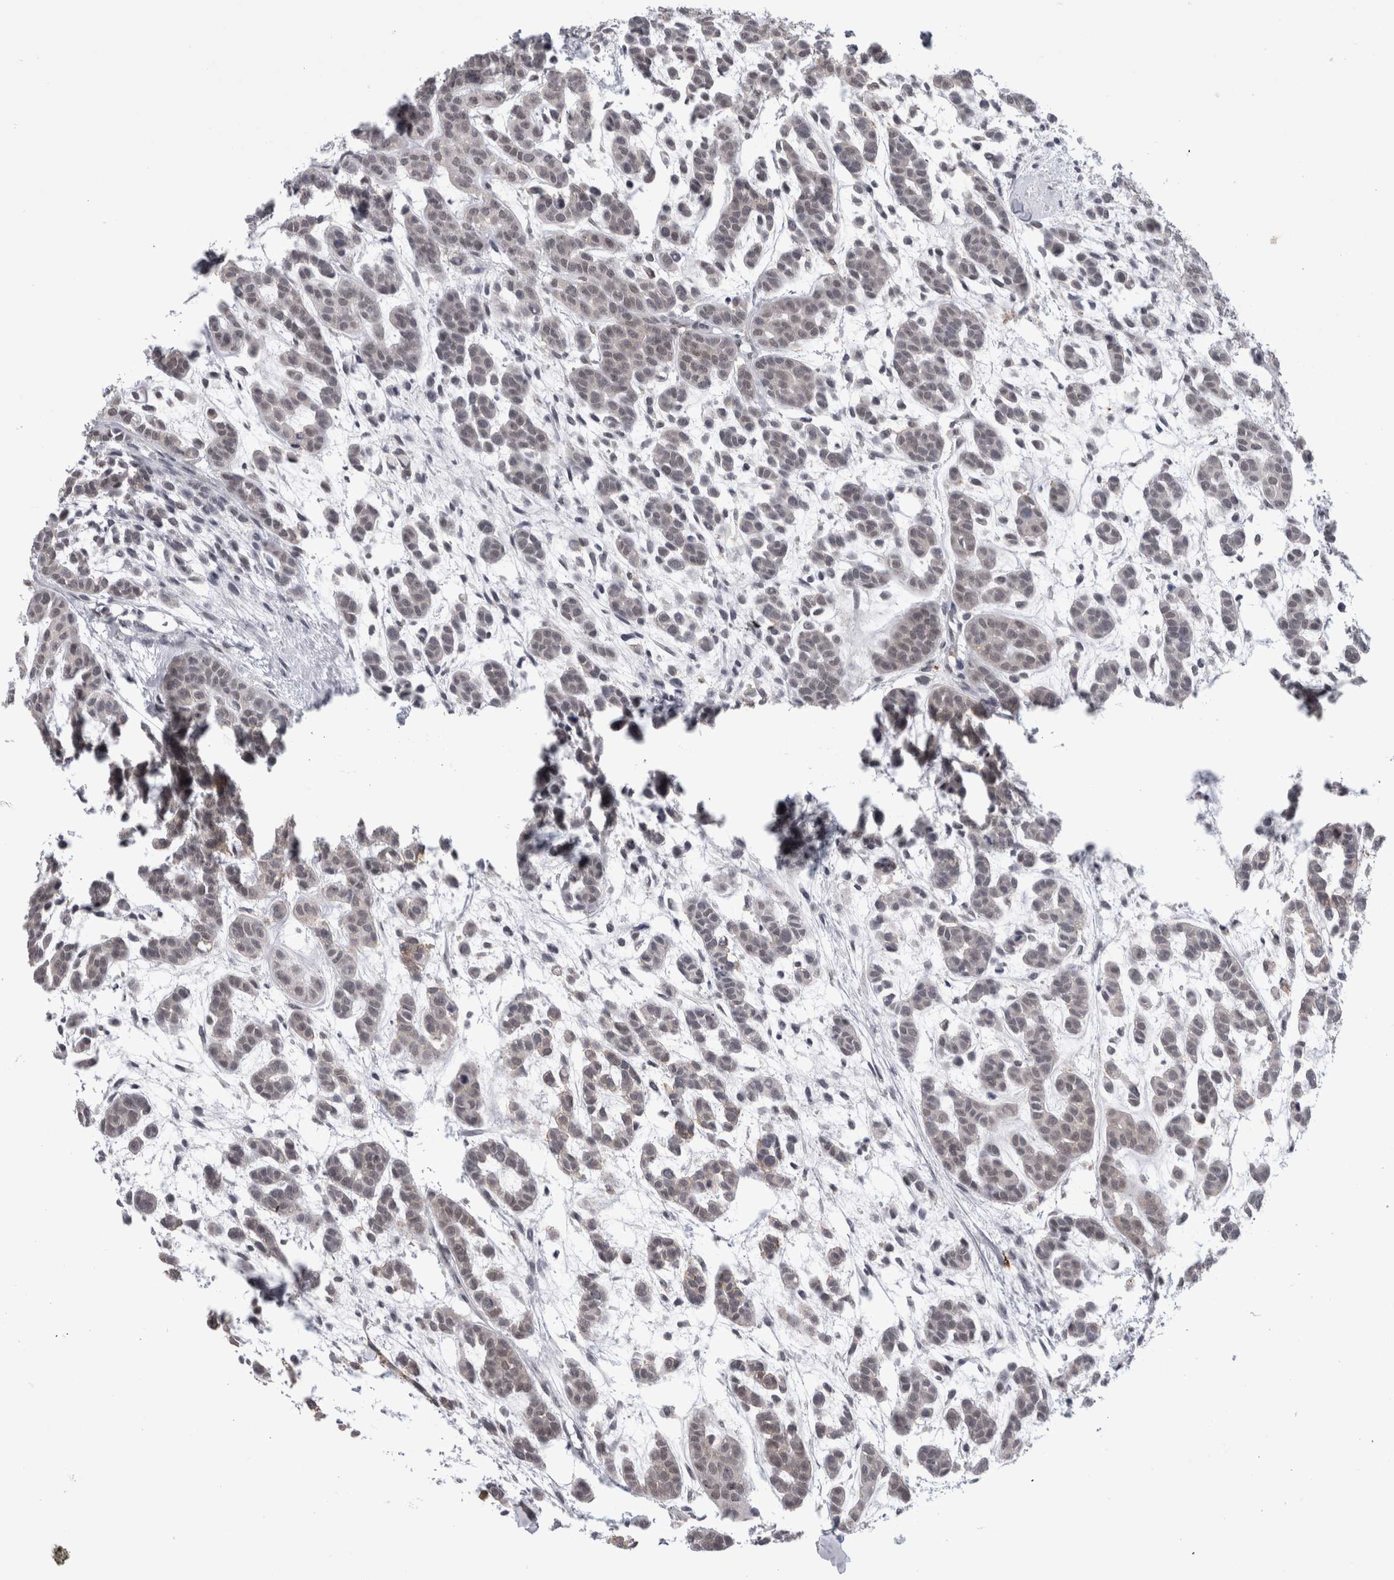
{"staining": {"intensity": "weak", "quantity": ">75%", "location": "nuclear"}, "tissue": "head and neck cancer", "cell_type": "Tumor cells", "image_type": "cancer", "snomed": [{"axis": "morphology", "description": "Adenocarcinoma, NOS"}, {"axis": "morphology", "description": "Adenoma, NOS"}, {"axis": "topography", "description": "Head-Neck"}], "caption": "A micrograph of human head and neck cancer stained for a protein demonstrates weak nuclear brown staining in tumor cells.", "gene": "PEBP4", "patient": {"sex": "female", "age": 55}}